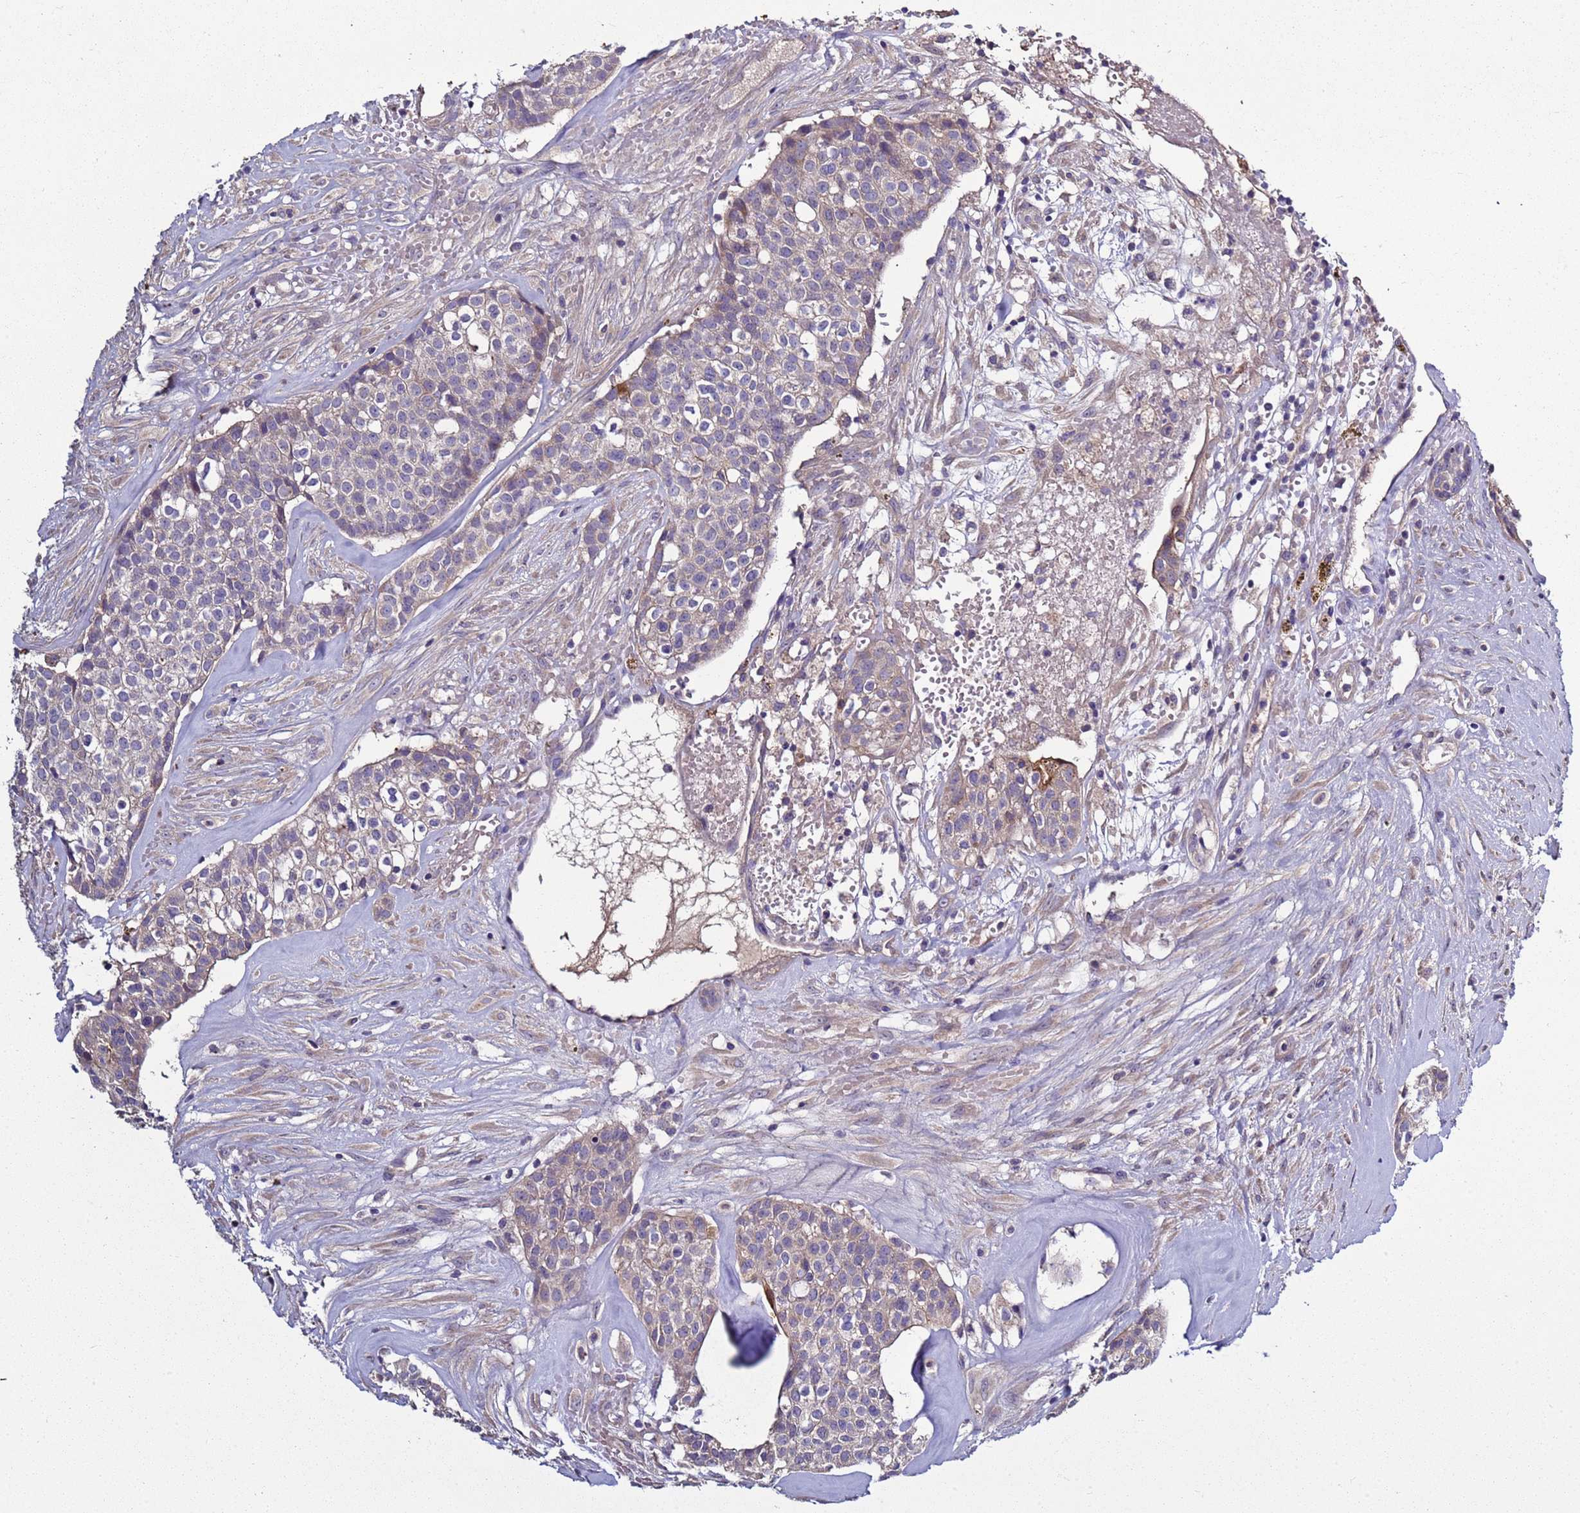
{"staining": {"intensity": "weak", "quantity": "<25%", "location": "cytoplasmic/membranous"}, "tissue": "head and neck cancer", "cell_type": "Tumor cells", "image_type": "cancer", "snomed": [{"axis": "morphology", "description": "Adenocarcinoma, NOS"}, {"axis": "topography", "description": "Head-Neck"}], "caption": "This is an immunohistochemistry (IHC) micrograph of head and neck cancer (adenocarcinoma). There is no positivity in tumor cells.", "gene": "RABL2B", "patient": {"sex": "male", "age": 81}}